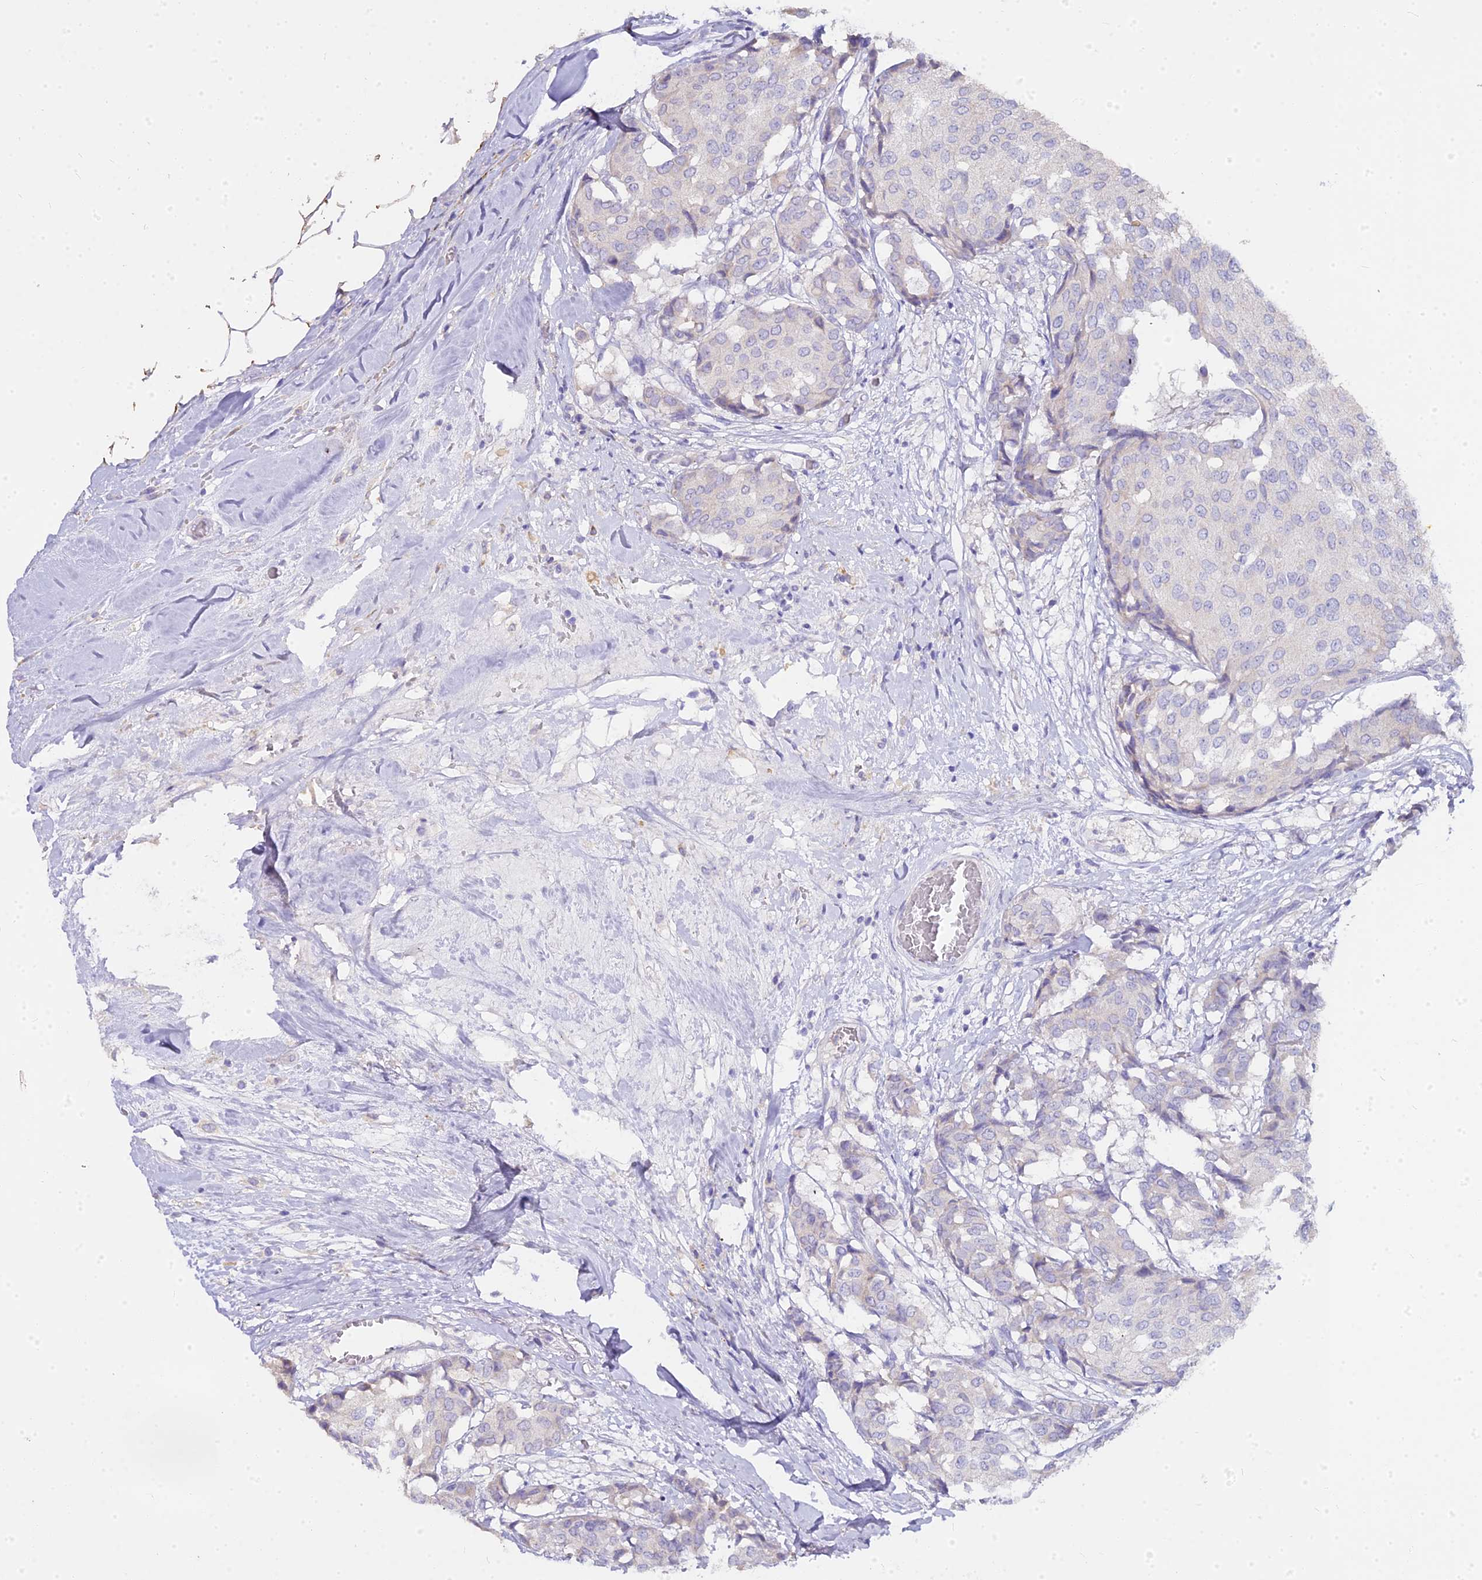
{"staining": {"intensity": "negative", "quantity": "none", "location": "none"}, "tissue": "breast cancer", "cell_type": "Tumor cells", "image_type": "cancer", "snomed": [{"axis": "morphology", "description": "Duct carcinoma"}, {"axis": "topography", "description": "Breast"}], "caption": "Tumor cells show no significant protein positivity in infiltrating ductal carcinoma (breast).", "gene": "GLYAT", "patient": {"sex": "female", "age": 75}}